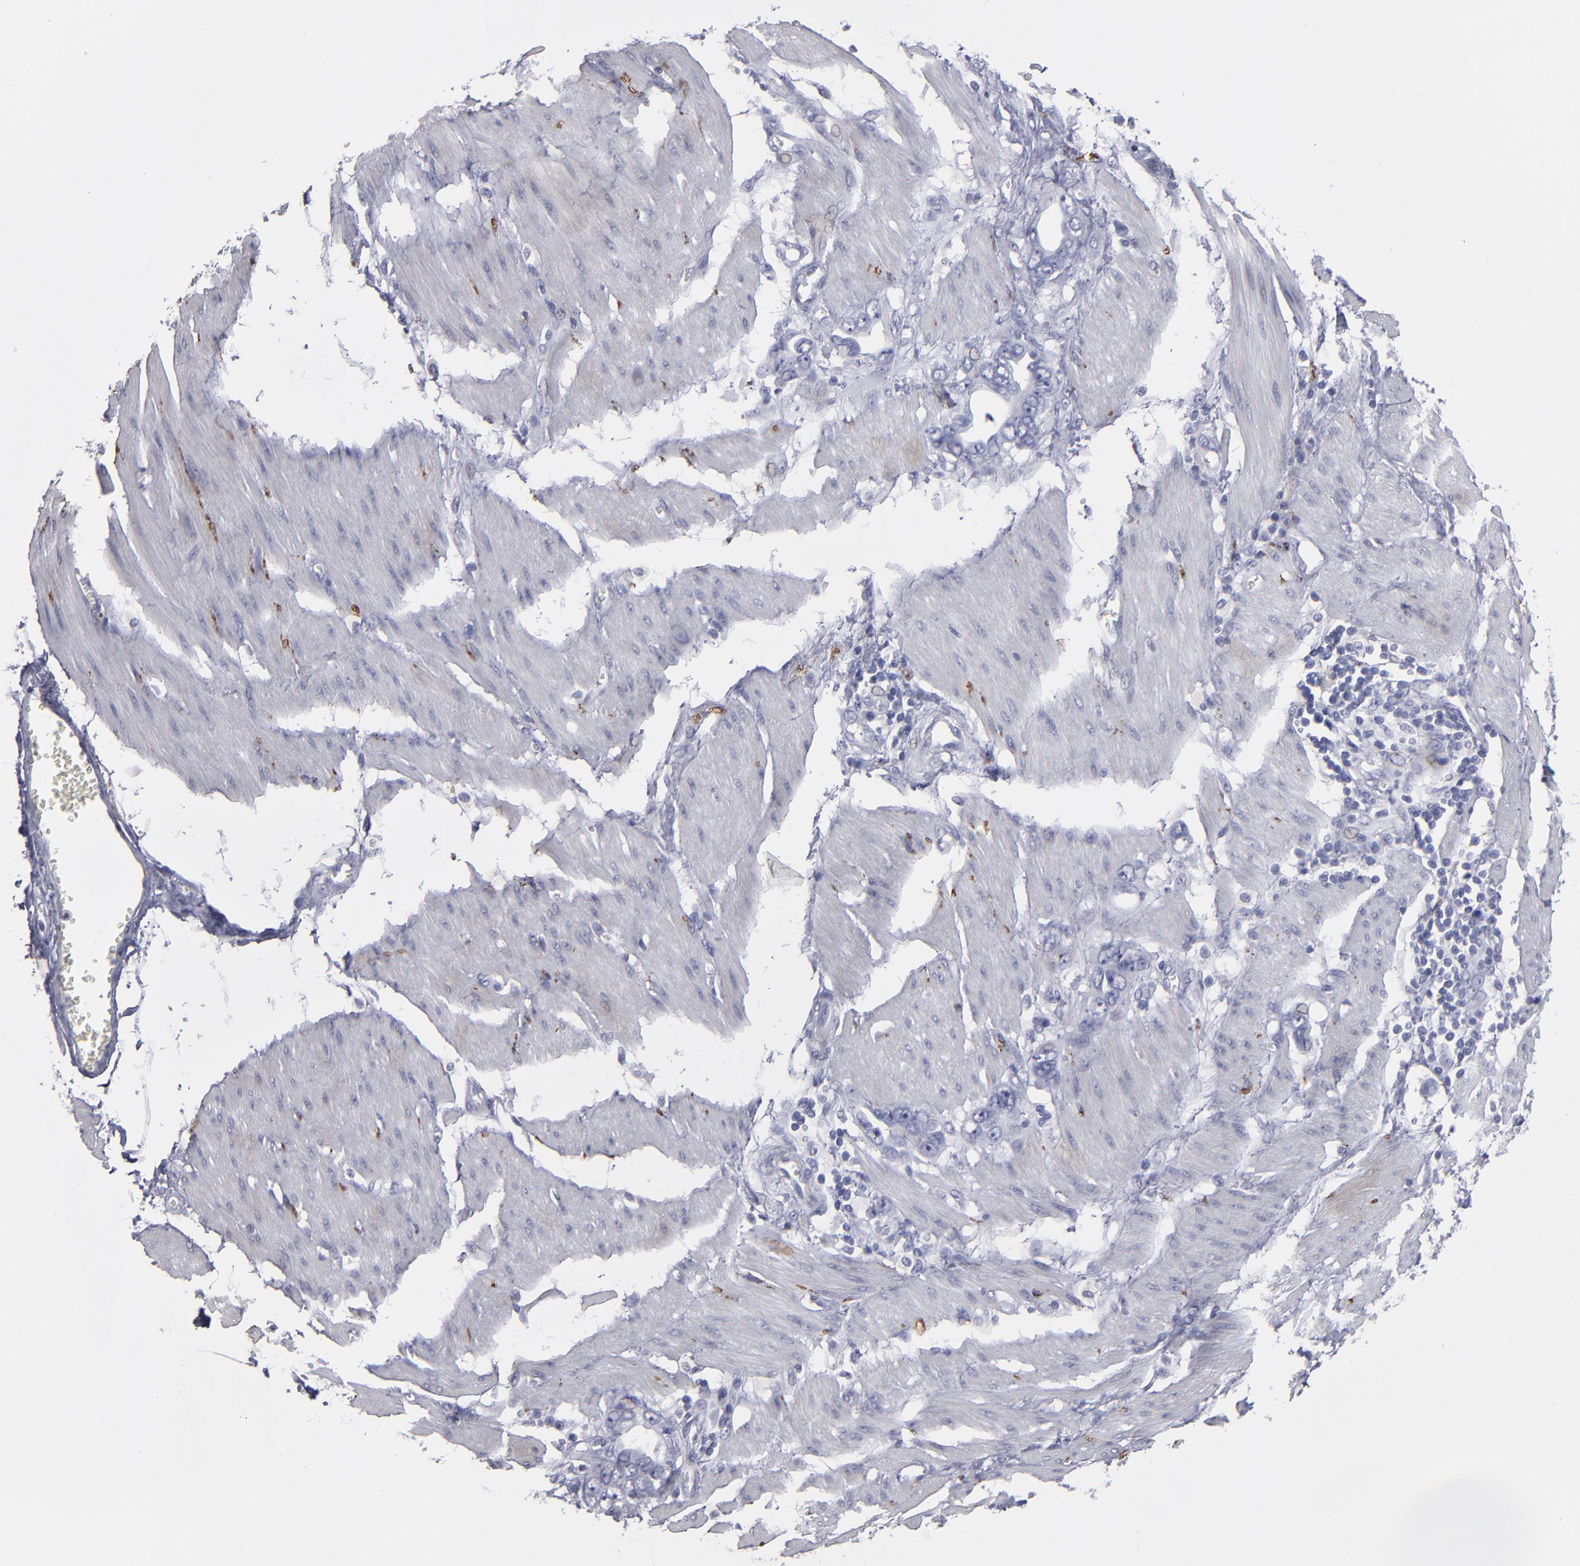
{"staining": {"intensity": "negative", "quantity": "none", "location": "none"}, "tissue": "stomach cancer", "cell_type": "Tumor cells", "image_type": "cancer", "snomed": [{"axis": "morphology", "description": "Adenocarcinoma, NOS"}, {"axis": "topography", "description": "Stomach"}], "caption": "Immunohistochemistry photomicrograph of neoplastic tissue: stomach adenocarcinoma stained with DAB demonstrates no significant protein staining in tumor cells.", "gene": "CADM3", "patient": {"sex": "male", "age": 78}}